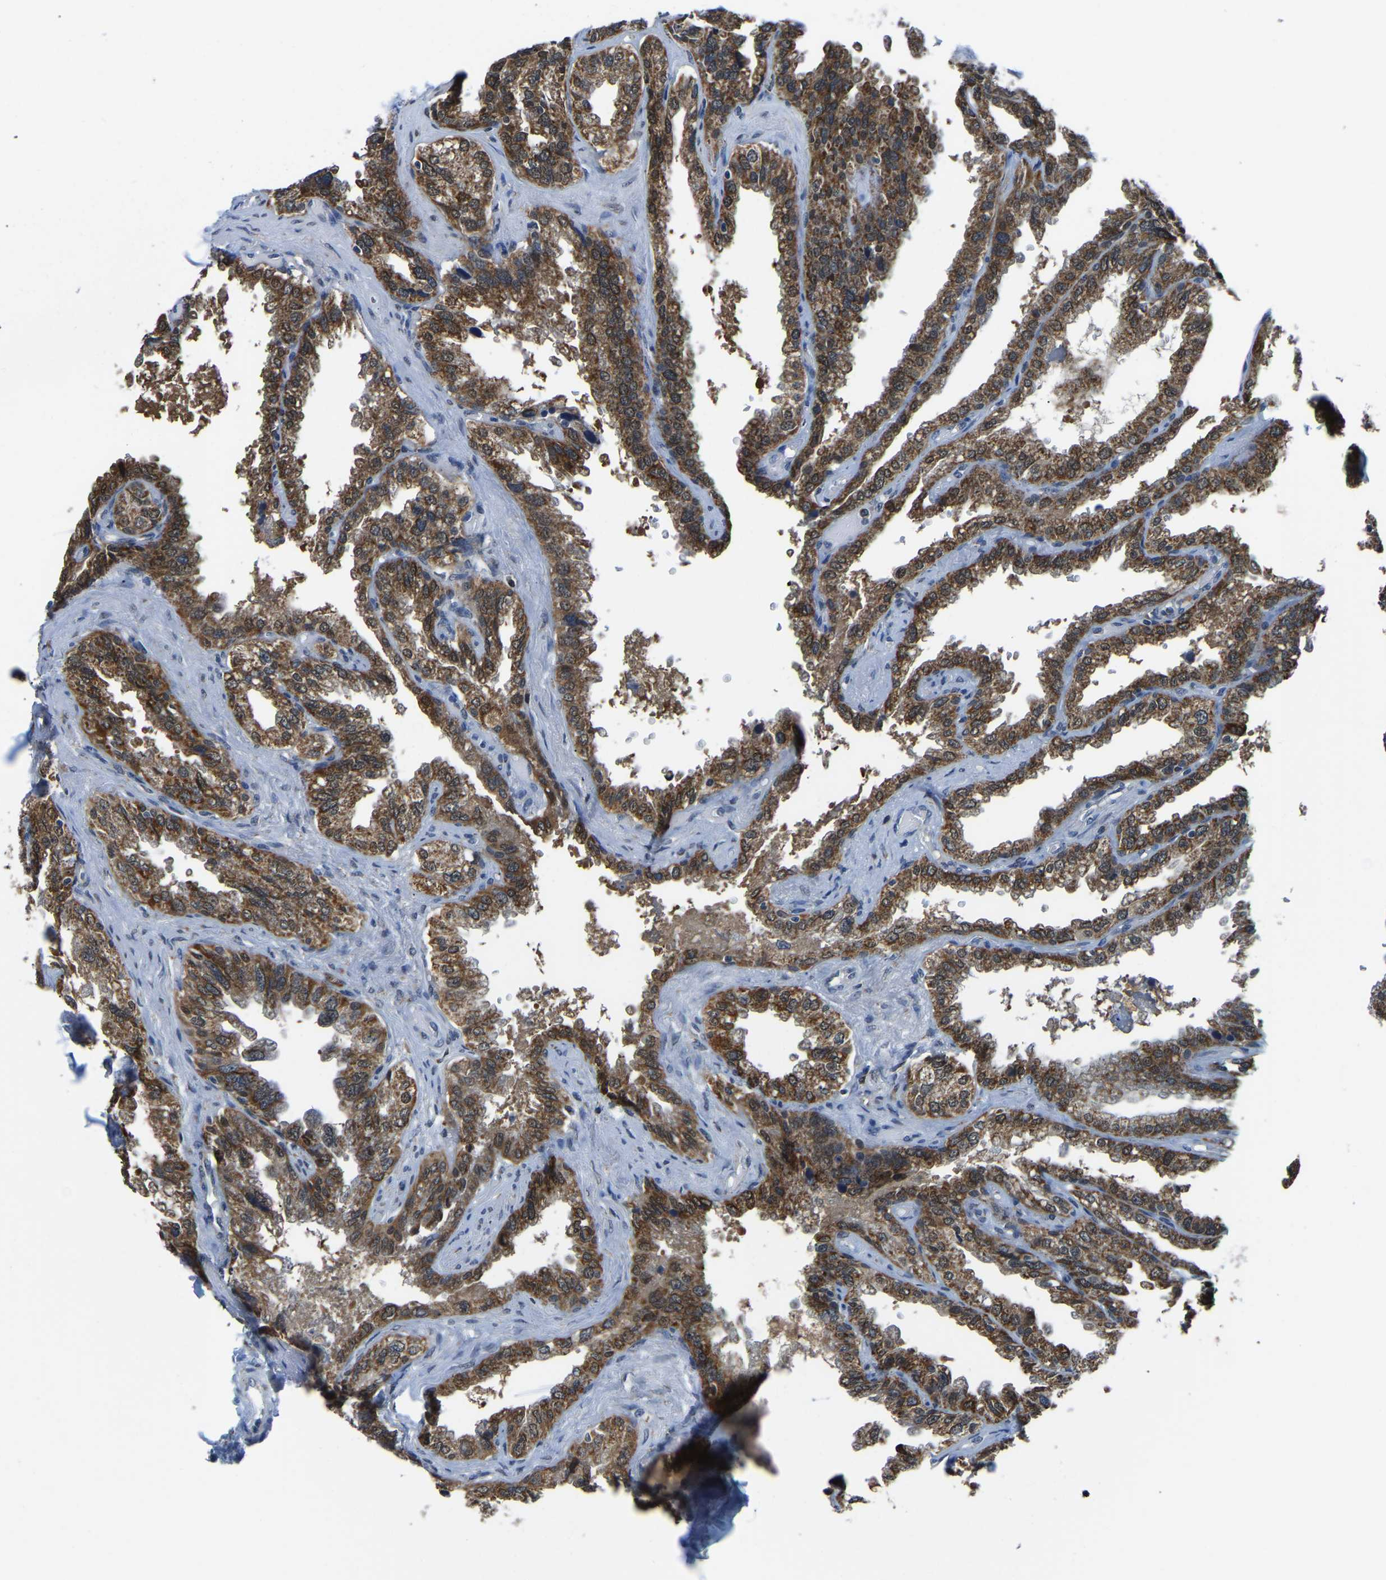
{"staining": {"intensity": "moderate", "quantity": ">75%", "location": "cytoplasmic/membranous,nuclear"}, "tissue": "seminal vesicle", "cell_type": "Glandular cells", "image_type": "normal", "snomed": [{"axis": "morphology", "description": "Normal tissue, NOS"}, {"axis": "topography", "description": "Seminal veicle"}], "caption": "Glandular cells exhibit moderate cytoplasmic/membranous,nuclear positivity in about >75% of cells in normal seminal vesicle. (DAB (3,3'-diaminobenzidine) = brown stain, brightfield microscopy at high magnification).", "gene": "BNIP3L", "patient": {"sex": "male", "age": 68}}